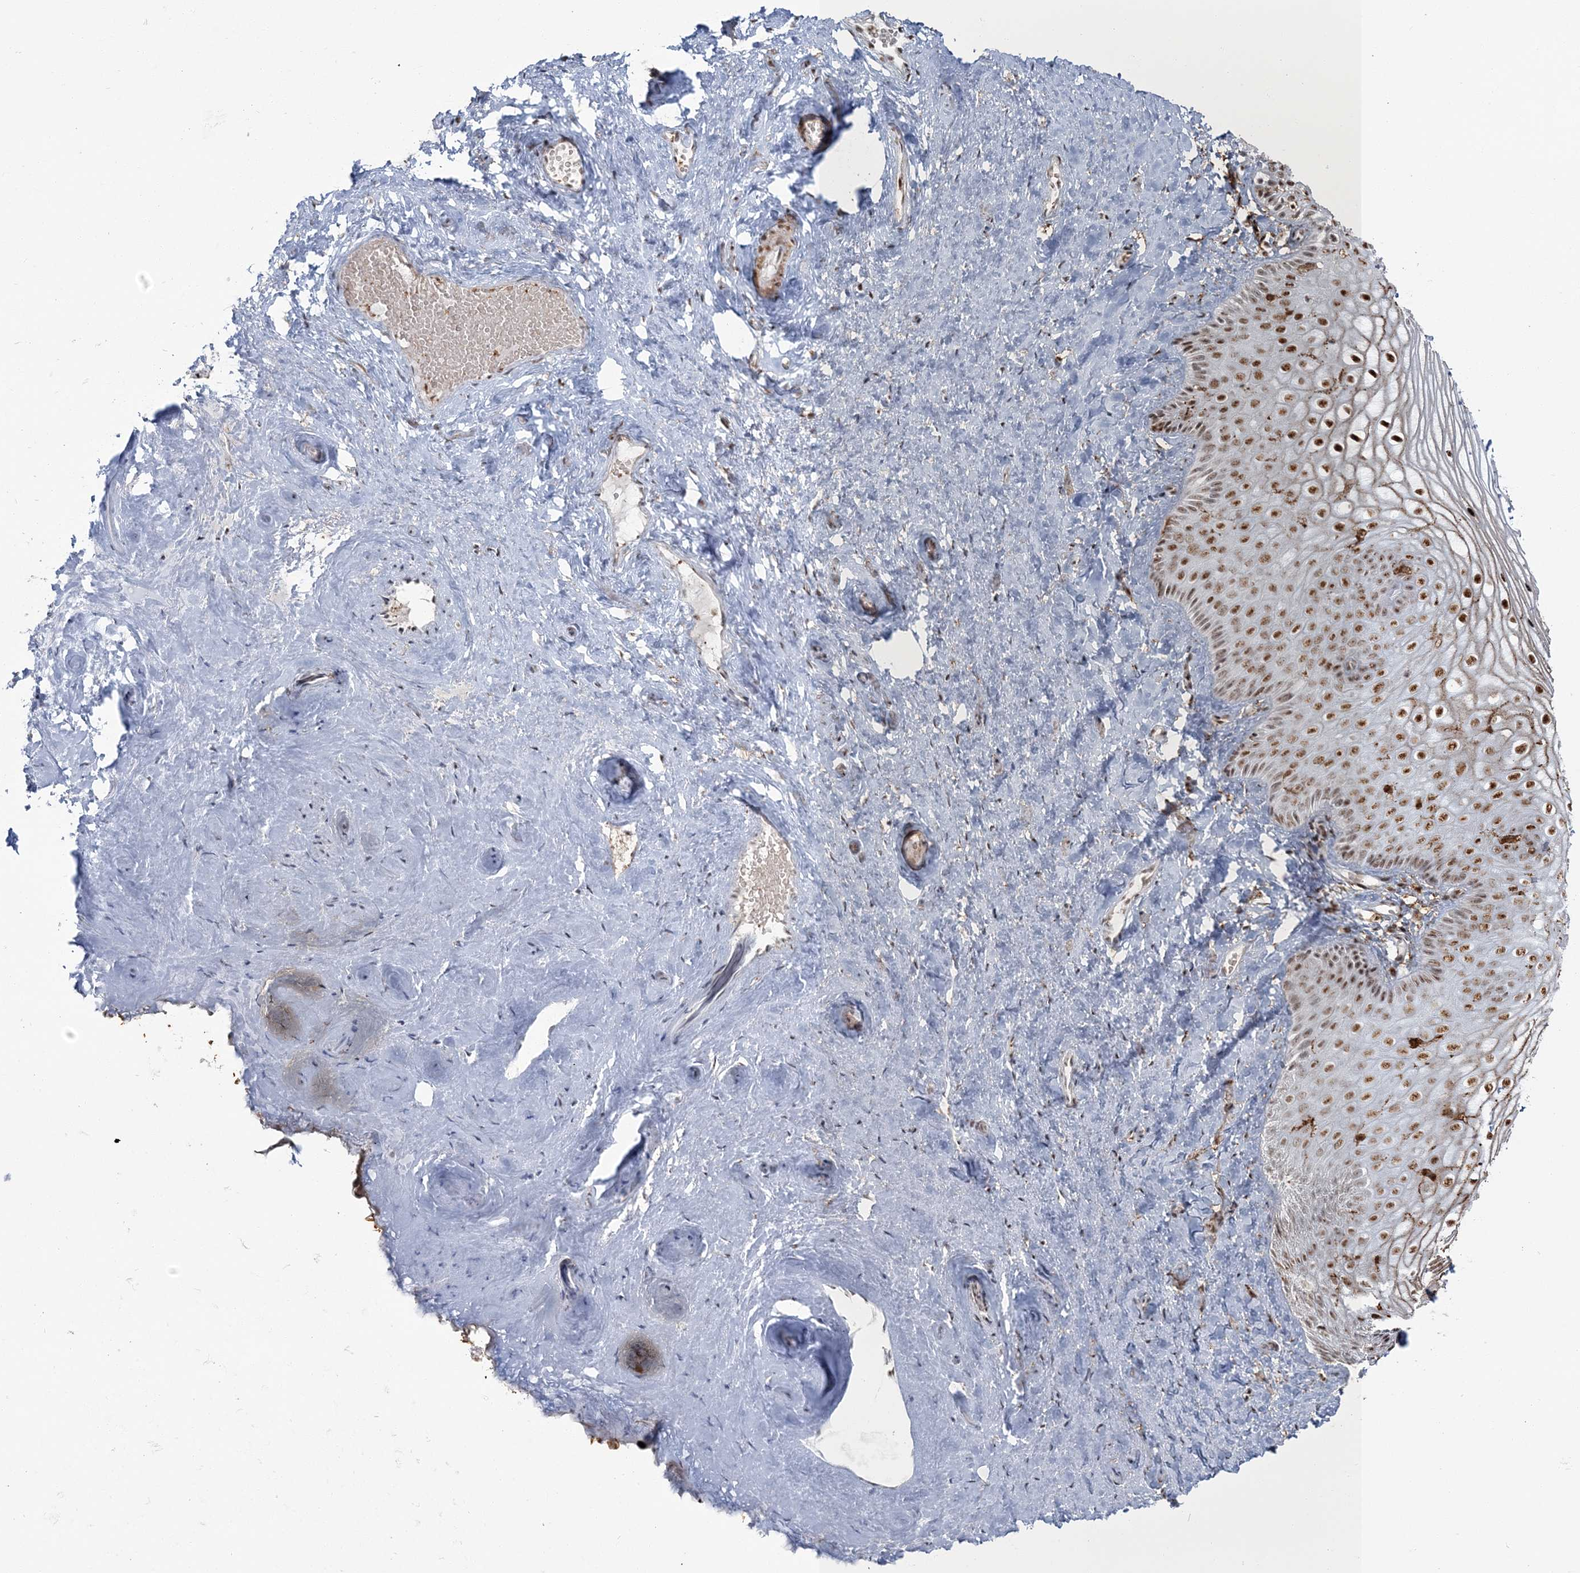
{"staining": {"intensity": "moderate", "quantity": ">75%", "location": "nuclear"}, "tissue": "vagina", "cell_type": "Squamous epithelial cells", "image_type": "normal", "snomed": [{"axis": "morphology", "description": "Normal tissue, NOS"}, {"axis": "topography", "description": "Vagina"}, {"axis": "topography", "description": "Cervix"}], "caption": "This histopathology image reveals immunohistochemistry (IHC) staining of normal human vagina, with medium moderate nuclear staining in about >75% of squamous epithelial cells.", "gene": "DDX46", "patient": {"sex": "female", "age": 40}}